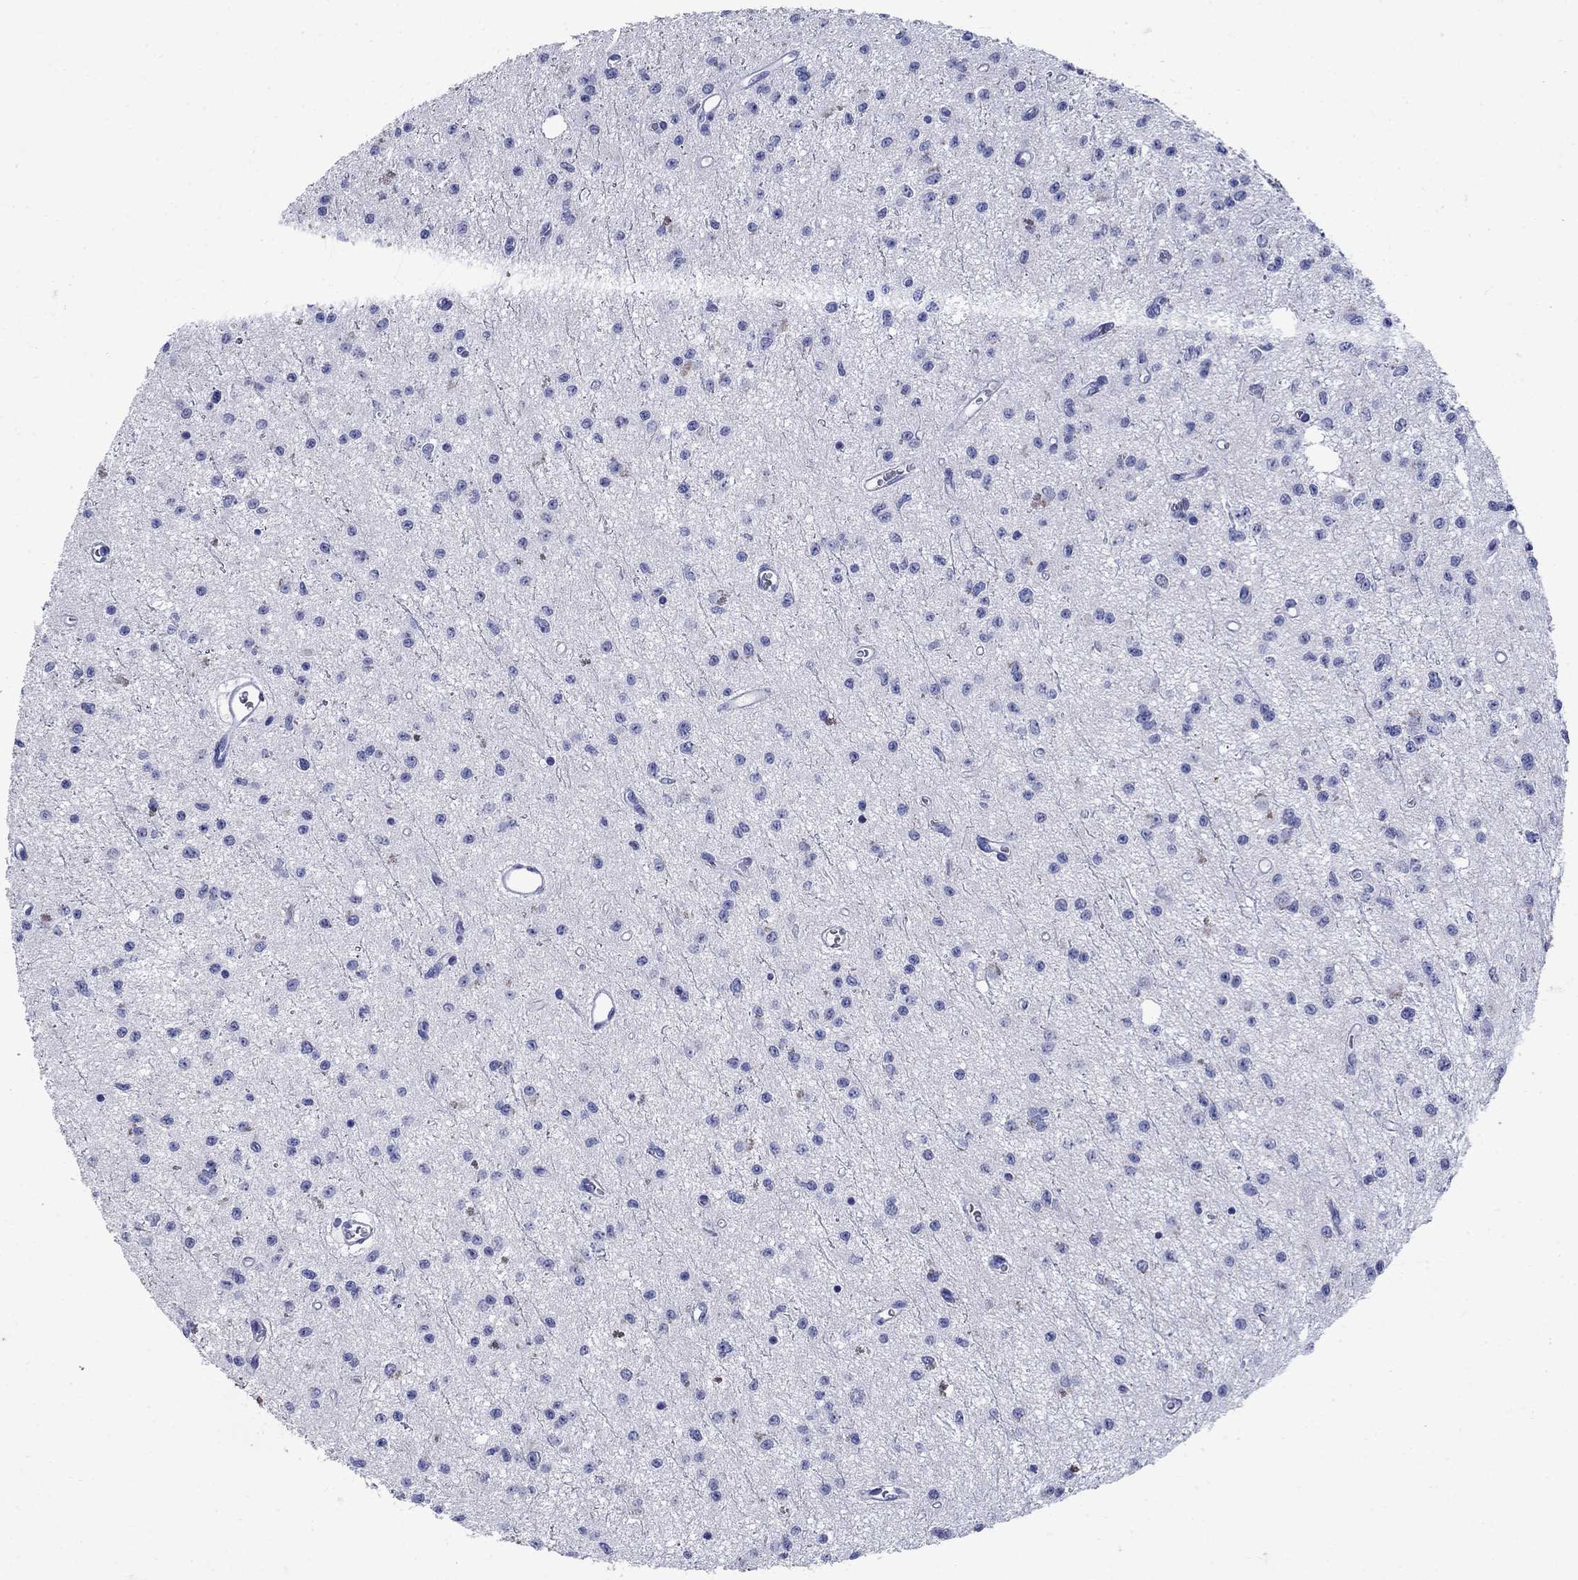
{"staining": {"intensity": "negative", "quantity": "none", "location": "none"}, "tissue": "glioma", "cell_type": "Tumor cells", "image_type": "cancer", "snomed": [{"axis": "morphology", "description": "Glioma, malignant, Low grade"}, {"axis": "topography", "description": "Brain"}], "caption": "An IHC histopathology image of low-grade glioma (malignant) is shown. There is no staining in tumor cells of low-grade glioma (malignant).", "gene": "CD1A", "patient": {"sex": "female", "age": 45}}